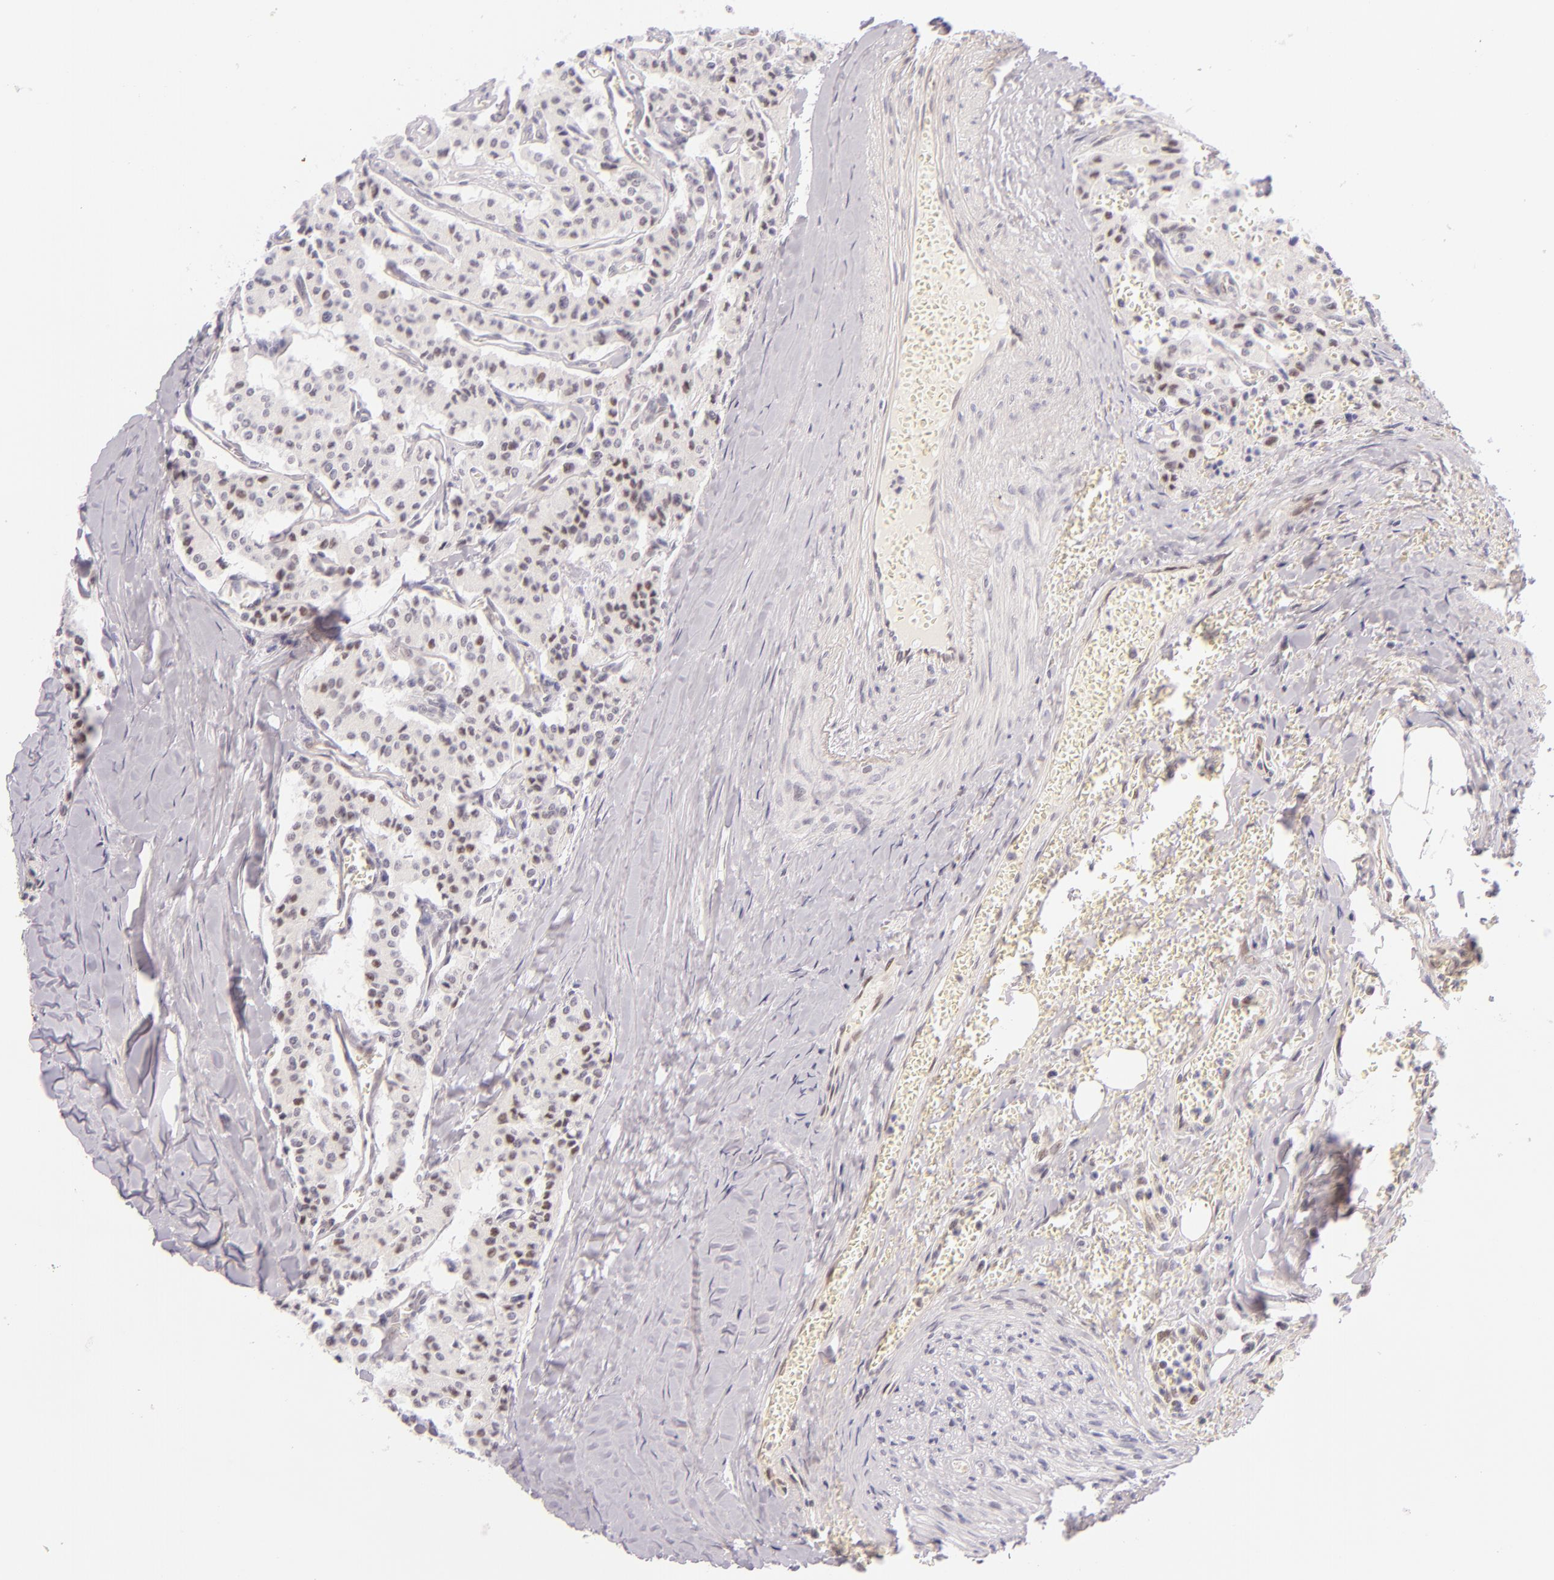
{"staining": {"intensity": "weak", "quantity": "<25%", "location": "nuclear"}, "tissue": "carcinoid", "cell_type": "Tumor cells", "image_type": "cancer", "snomed": [{"axis": "morphology", "description": "Carcinoid, malignant, NOS"}, {"axis": "topography", "description": "Bronchus"}], "caption": "Tumor cells show no significant expression in malignant carcinoid.", "gene": "BCL3", "patient": {"sex": "male", "age": 55}}